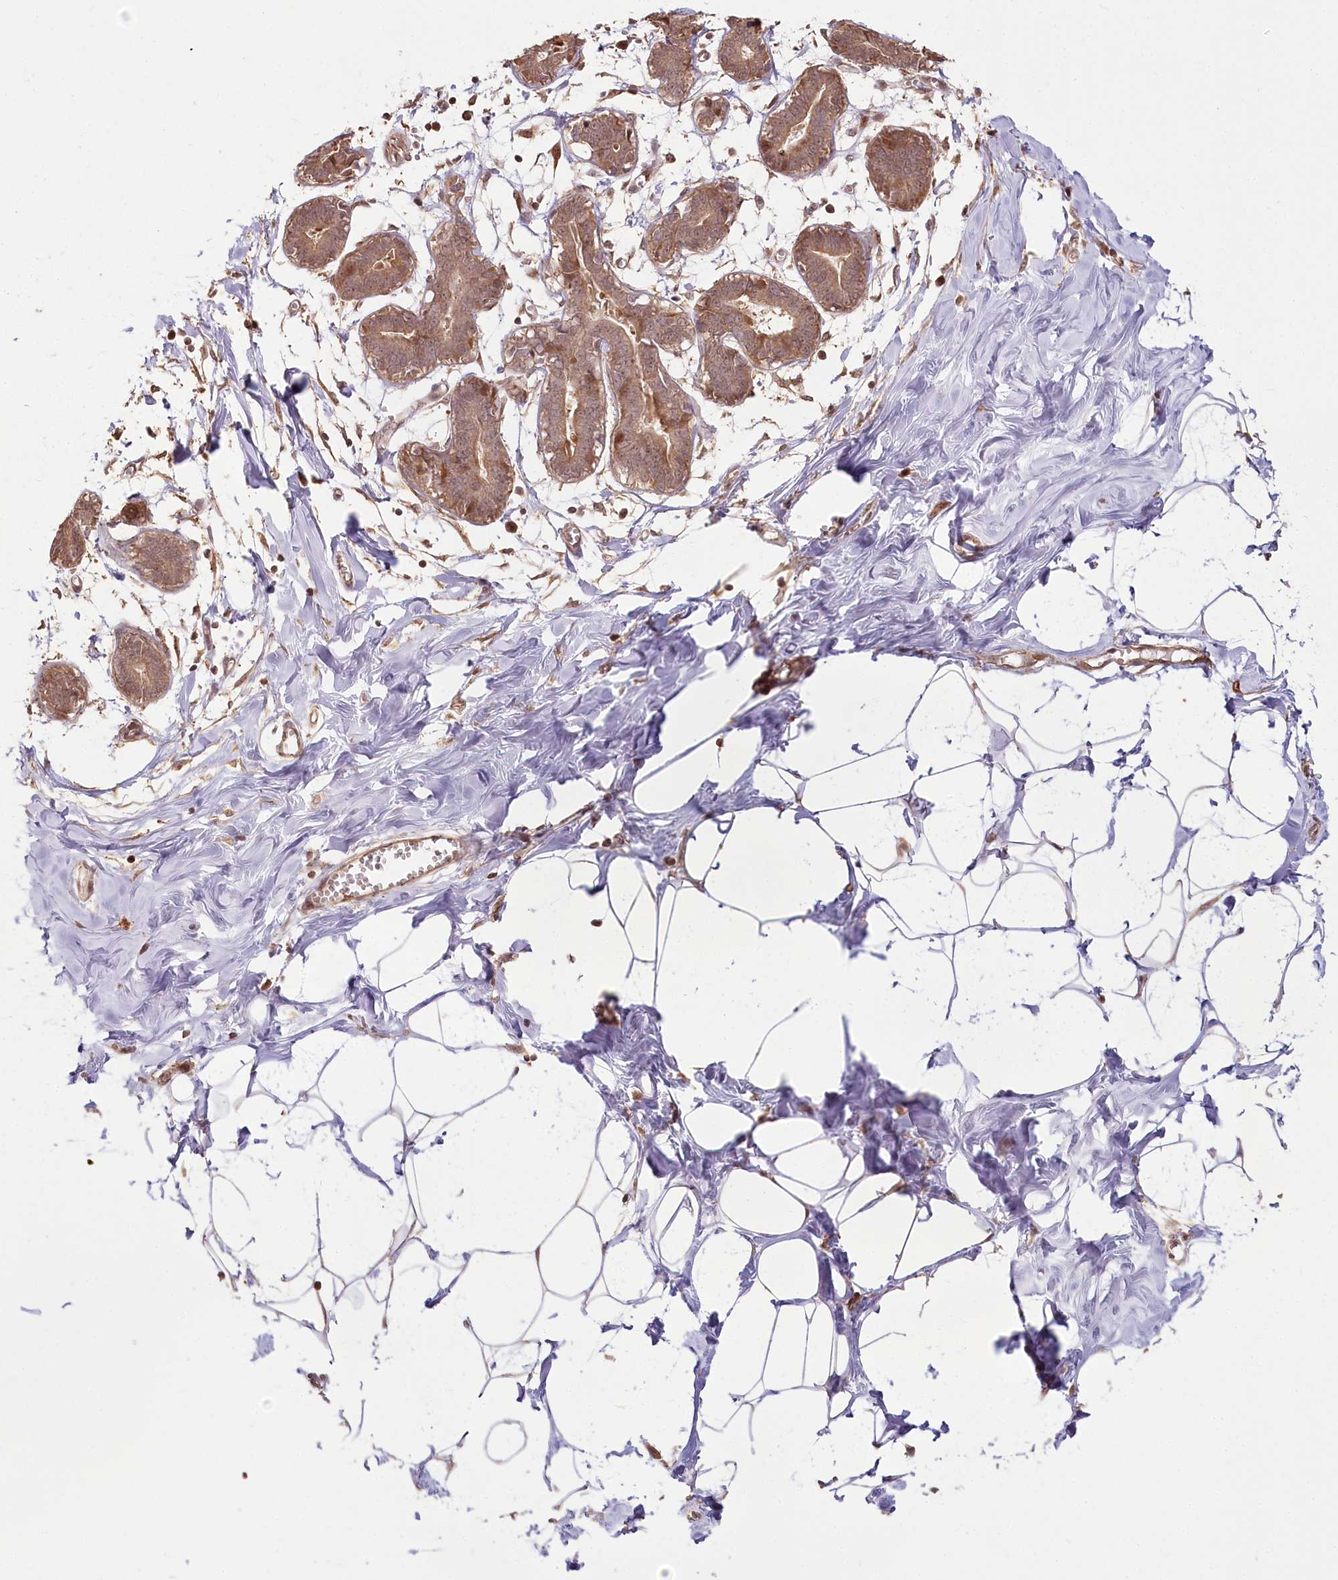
{"staining": {"intensity": "moderate", "quantity": ">75%", "location": "cytoplasmic/membranous,nuclear"}, "tissue": "breast", "cell_type": "Adipocytes", "image_type": "normal", "snomed": [{"axis": "morphology", "description": "Normal tissue, NOS"}, {"axis": "topography", "description": "Breast"}], "caption": "Adipocytes show moderate cytoplasmic/membranous,nuclear positivity in approximately >75% of cells in normal breast. The protein is shown in brown color, while the nuclei are stained blue.", "gene": "R3HDM2", "patient": {"sex": "female", "age": 27}}